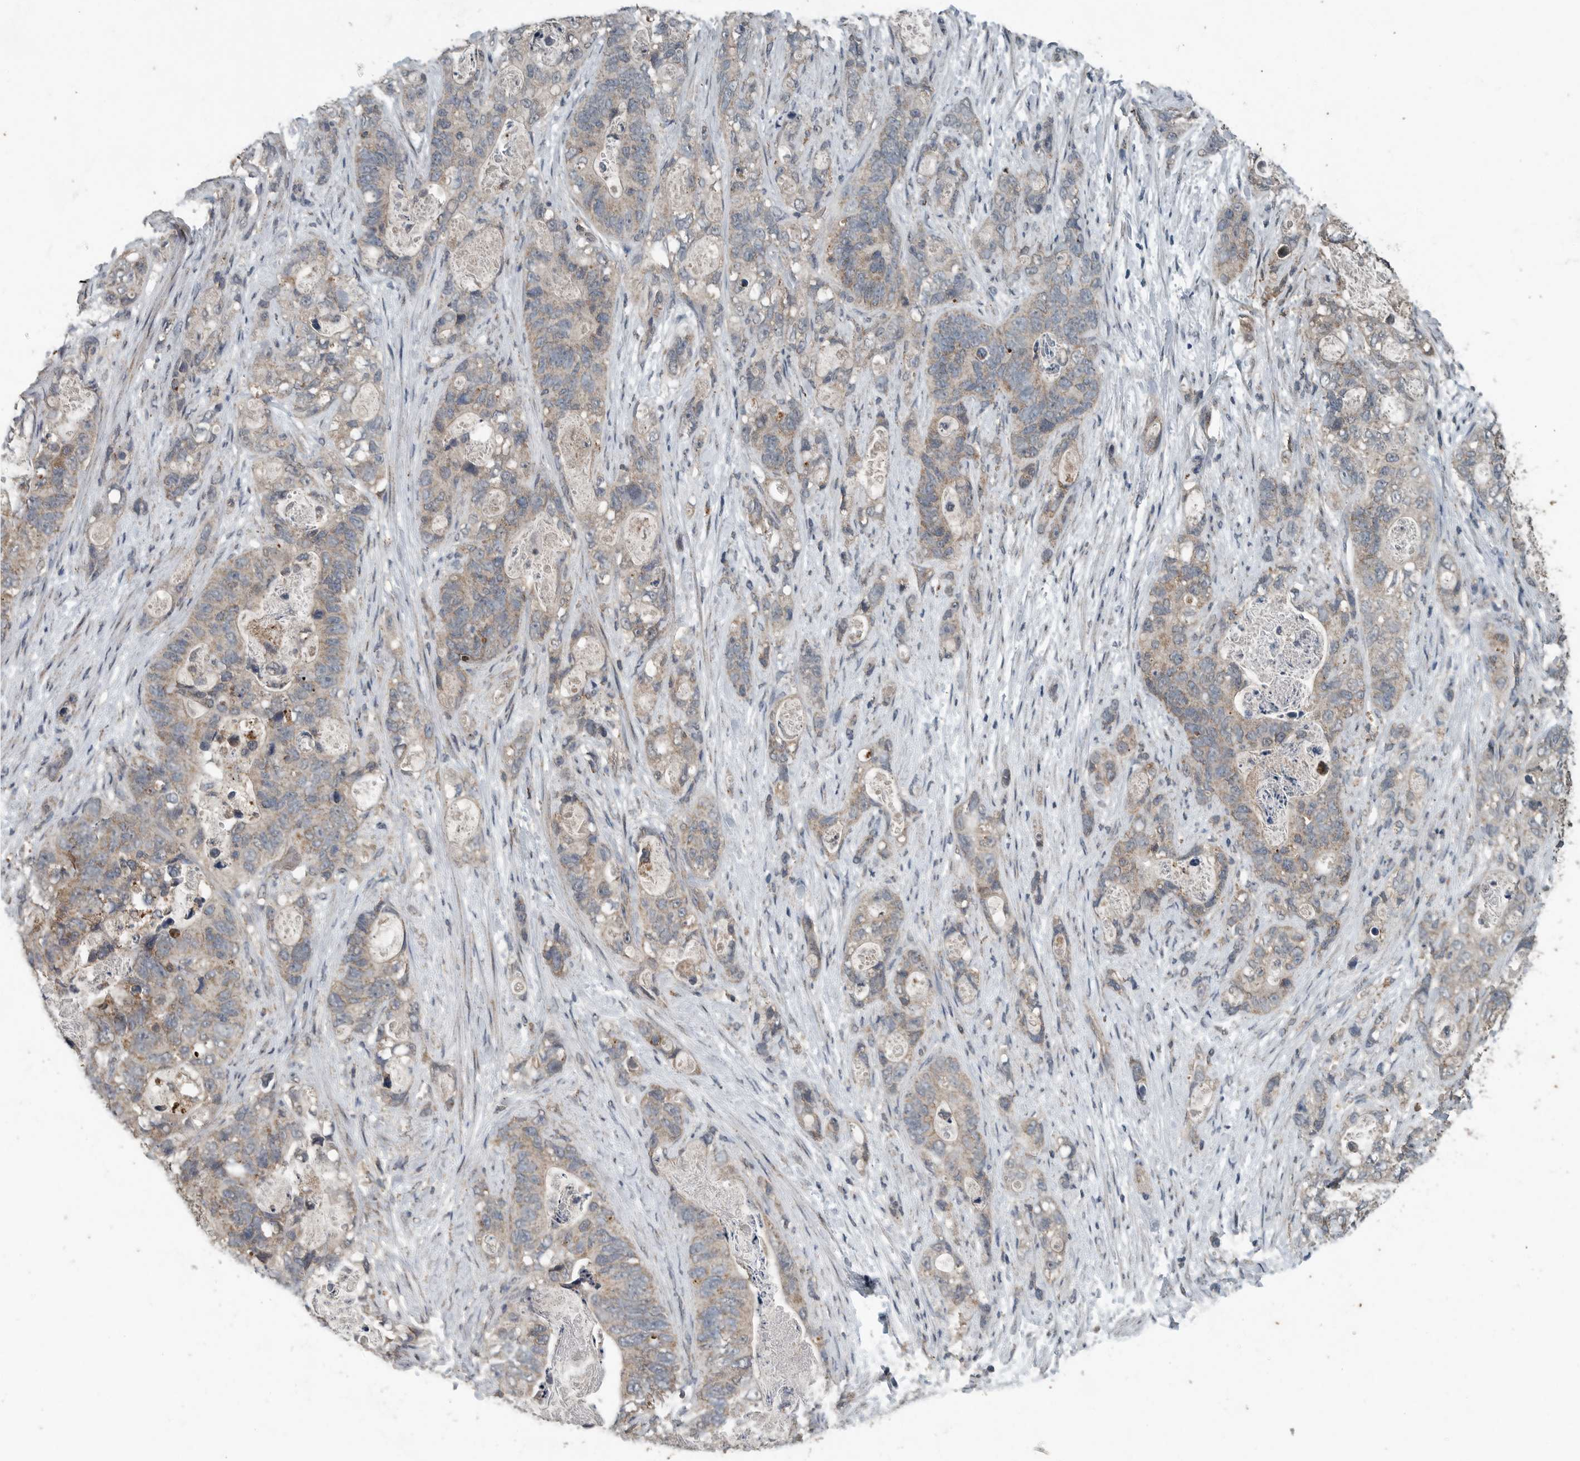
{"staining": {"intensity": "weak", "quantity": "25%-75%", "location": "cytoplasmic/membranous"}, "tissue": "stomach cancer", "cell_type": "Tumor cells", "image_type": "cancer", "snomed": [{"axis": "morphology", "description": "Normal tissue, NOS"}, {"axis": "morphology", "description": "Adenocarcinoma, NOS"}, {"axis": "topography", "description": "Stomach"}], "caption": "Immunohistochemistry (IHC) (DAB (3,3'-diaminobenzidine)) staining of human stomach cancer demonstrates weak cytoplasmic/membranous protein staining in approximately 25%-75% of tumor cells.", "gene": "IL6ST", "patient": {"sex": "female", "age": 89}}